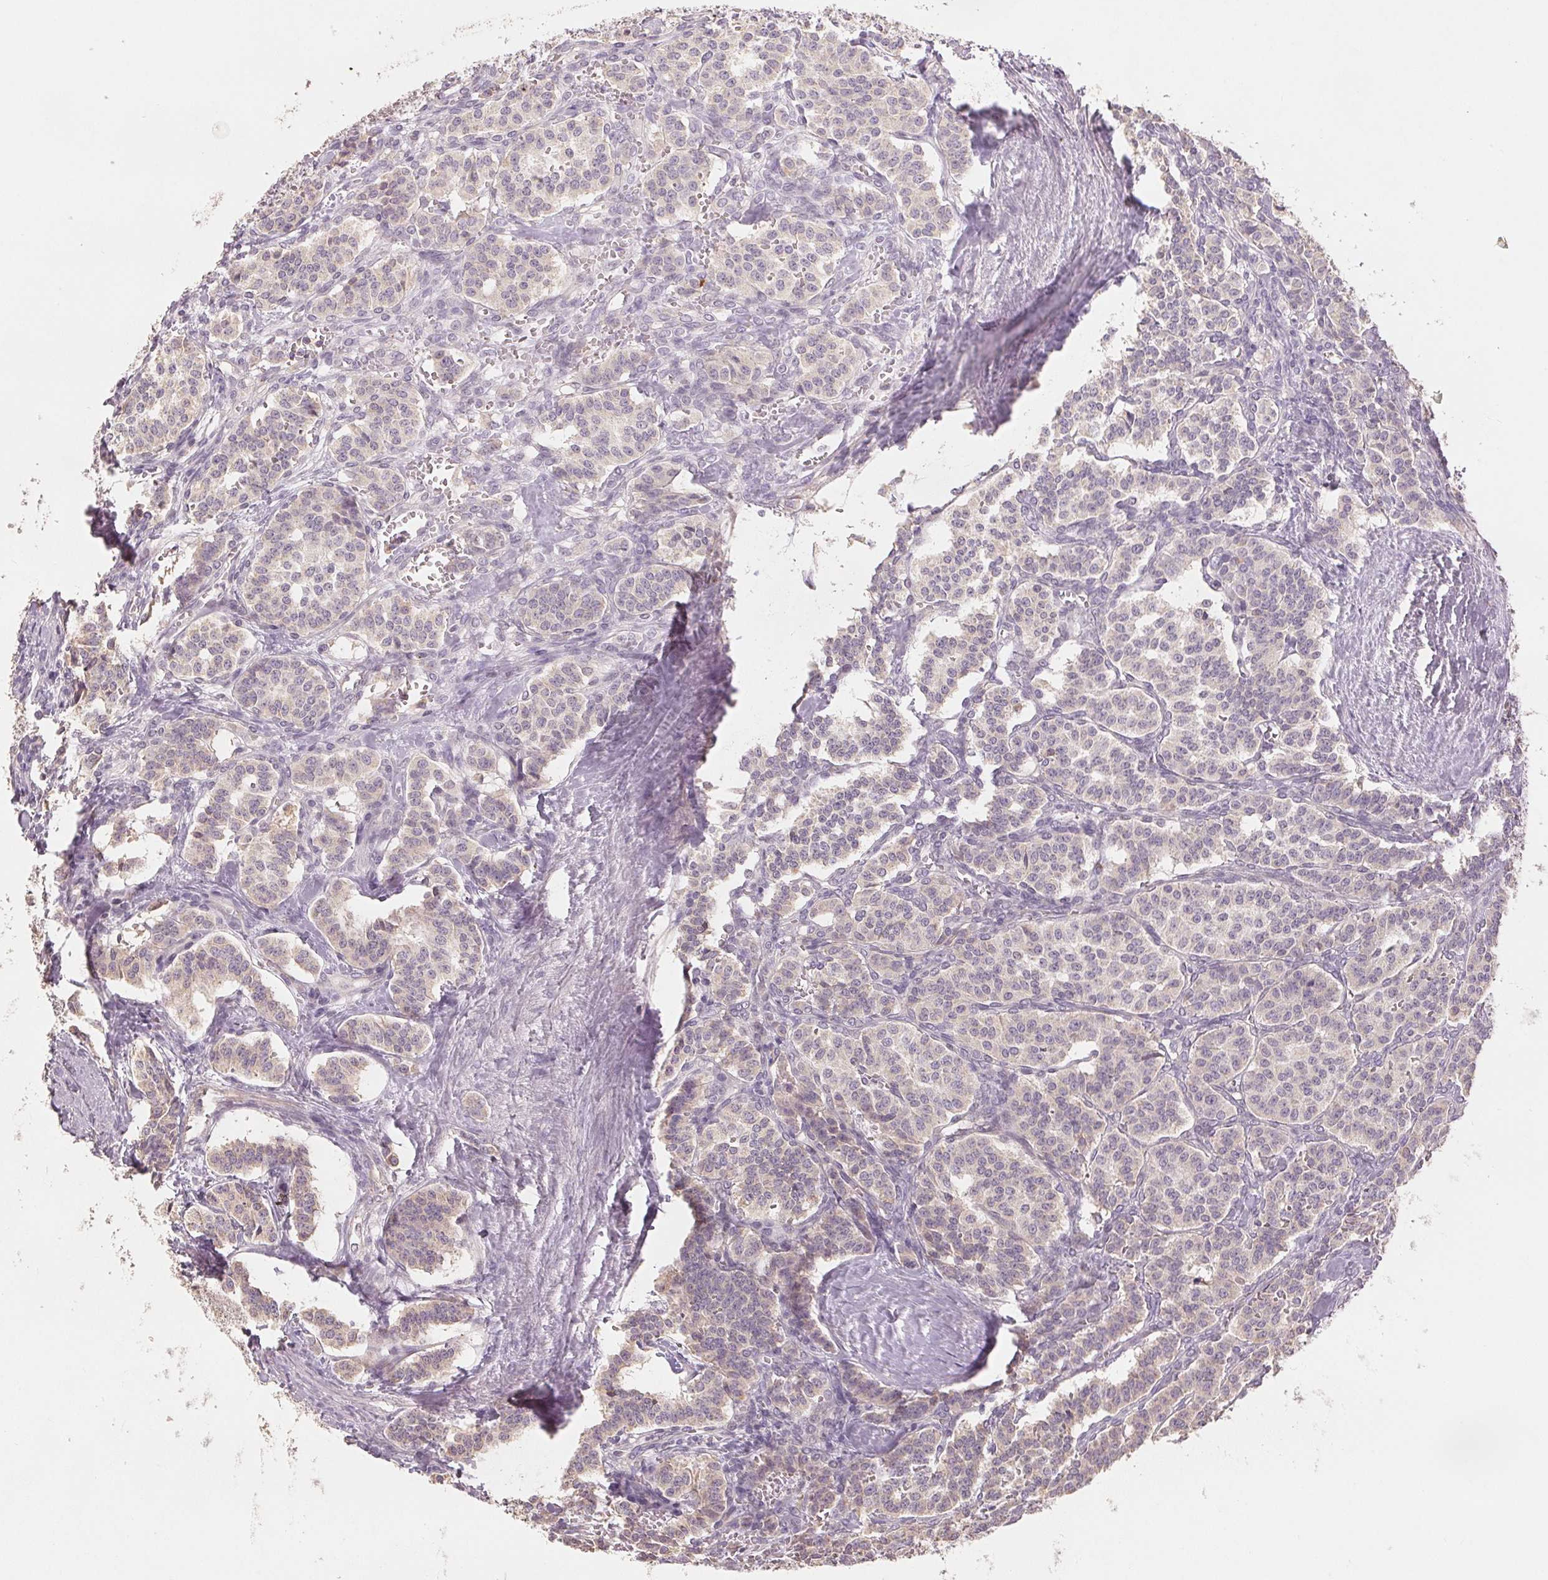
{"staining": {"intensity": "negative", "quantity": "none", "location": "none"}, "tissue": "carcinoid", "cell_type": "Tumor cells", "image_type": "cancer", "snomed": [{"axis": "morphology", "description": "Normal tissue, NOS"}, {"axis": "morphology", "description": "Carcinoid, malignant, NOS"}, {"axis": "topography", "description": "Lung"}], "caption": "The IHC photomicrograph has no significant expression in tumor cells of carcinoid tissue.", "gene": "COX14", "patient": {"sex": "female", "age": 46}}